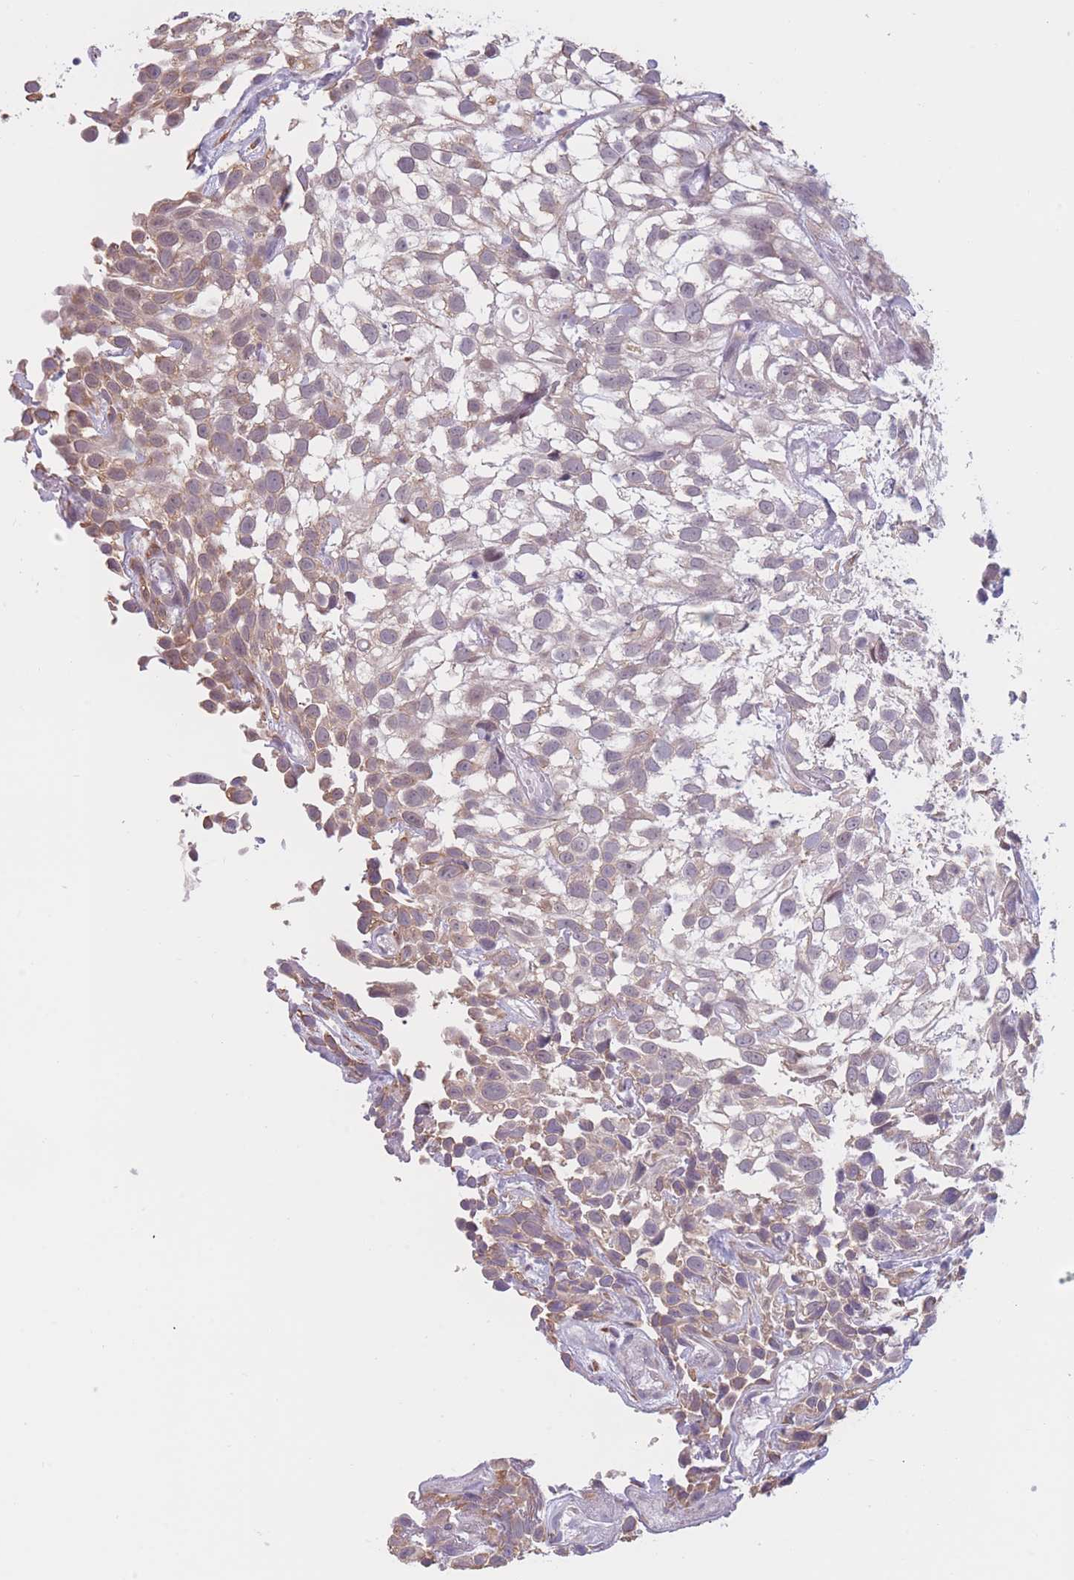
{"staining": {"intensity": "weak", "quantity": "25%-75%", "location": "cytoplasmic/membranous"}, "tissue": "urothelial cancer", "cell_type": "Tumor cells", "image_type": "cancer", "snomed": [{"axis": "morphology", "description": "Urothelial carcinoma, High grade"}, {"axis": "topography", "description": "Urinary bladder"}], "caption": "Immunohistochemical staining of high-grade urothelial carcinoma displays low levels of weak cytoplasmic/membranous positivity in about 25%-75% of tumor cells.", "gene": "COL27A1", "patient": {"sex": "male", "age": 56}}